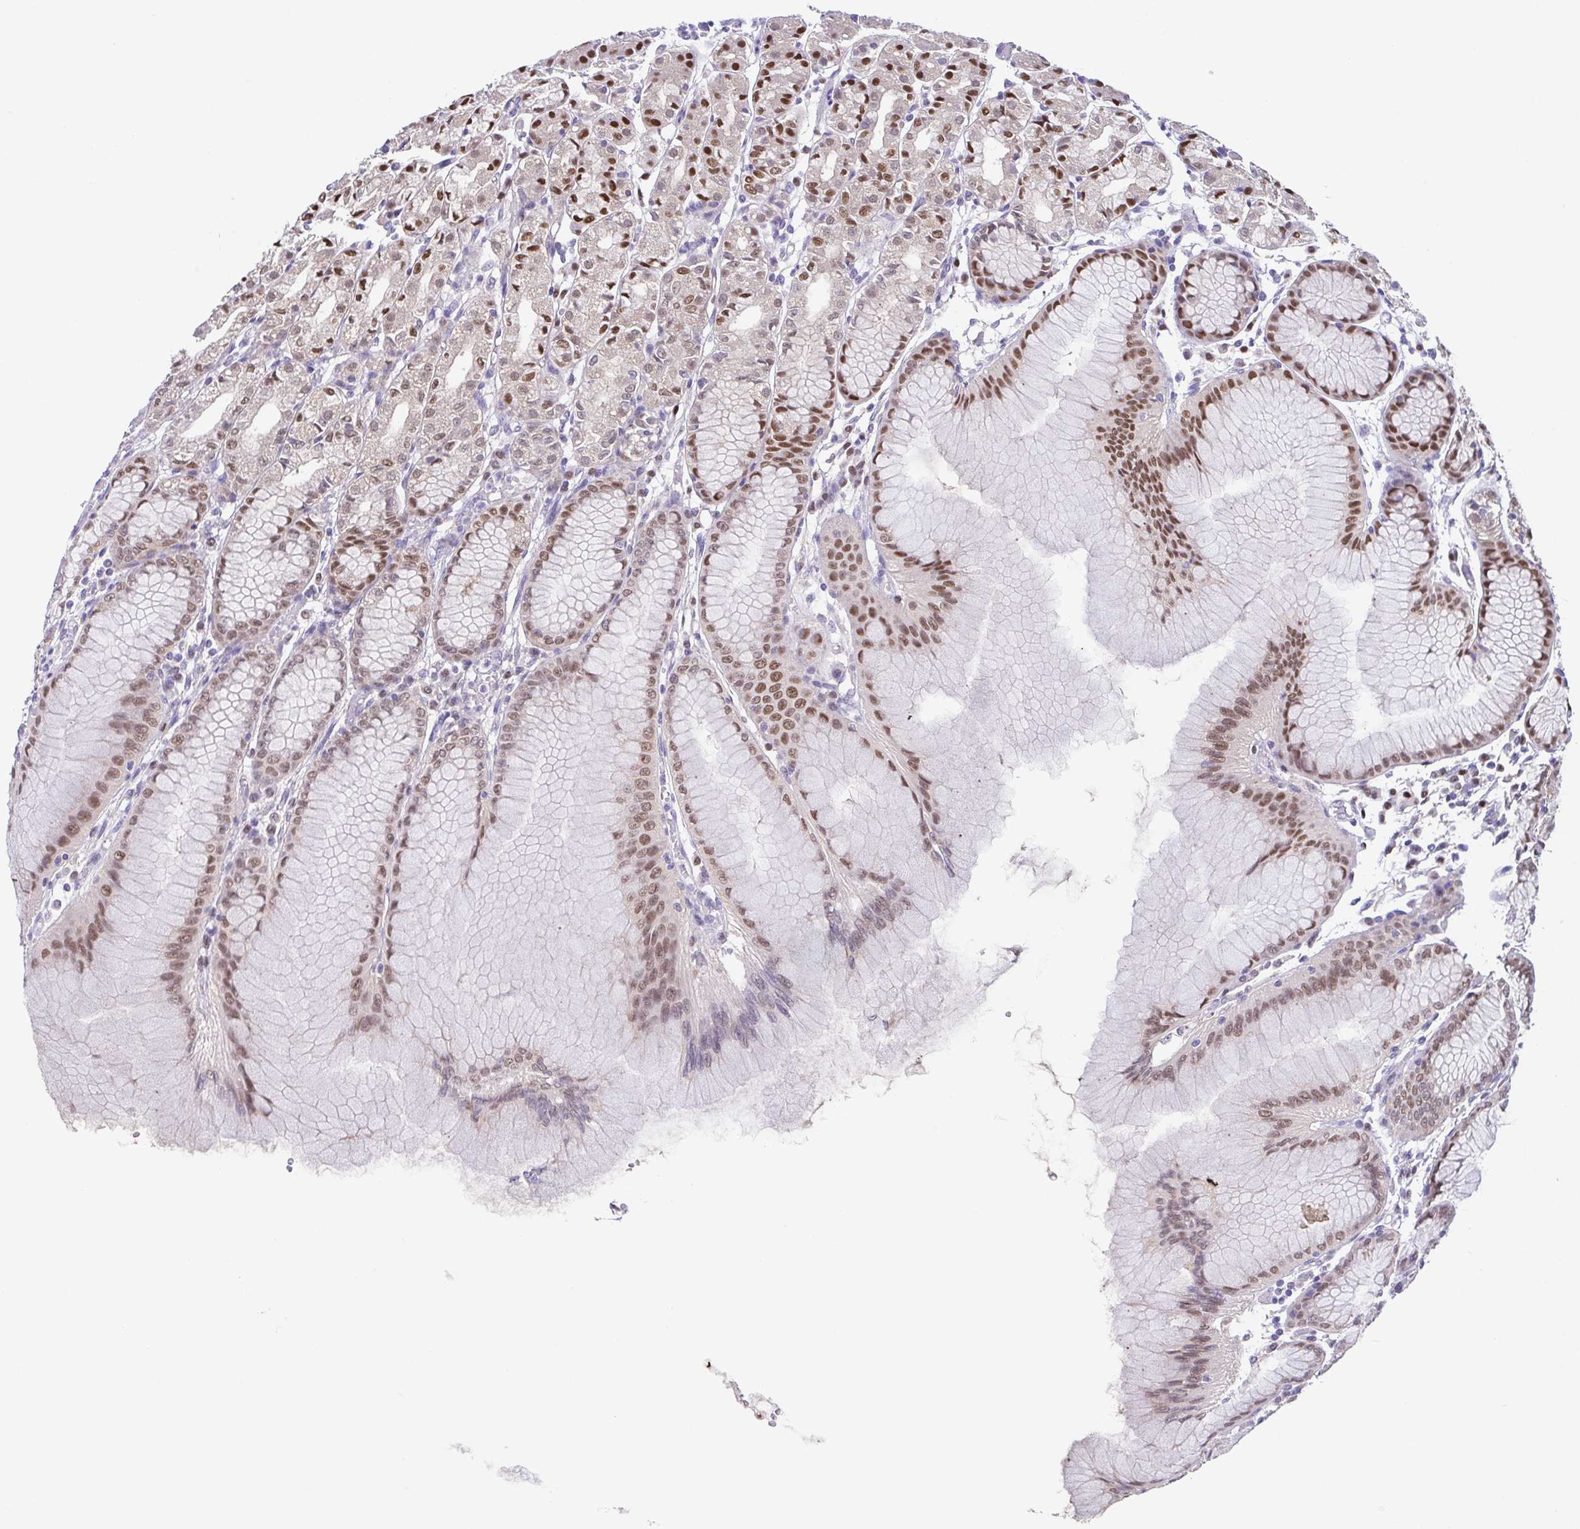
{"staining": {"intensity": "strong", "quantity": "25%-75%", "location": "nuclear"}, "tissue": "stomach", "cell_type": "Glandular cells", "image_type": "normal", "snomed": [{"axis": "morphology", "description": "Normal tissue, NOS"}, {"axis": "topography", "description": "Stomach"}], "caption": "Strong nuclear positivity is seen in approximately 25%-75% of glandular cells in normal stomach.", "gene": "UBE2Q1", "patient": {"sex": "female", "age": 57}}